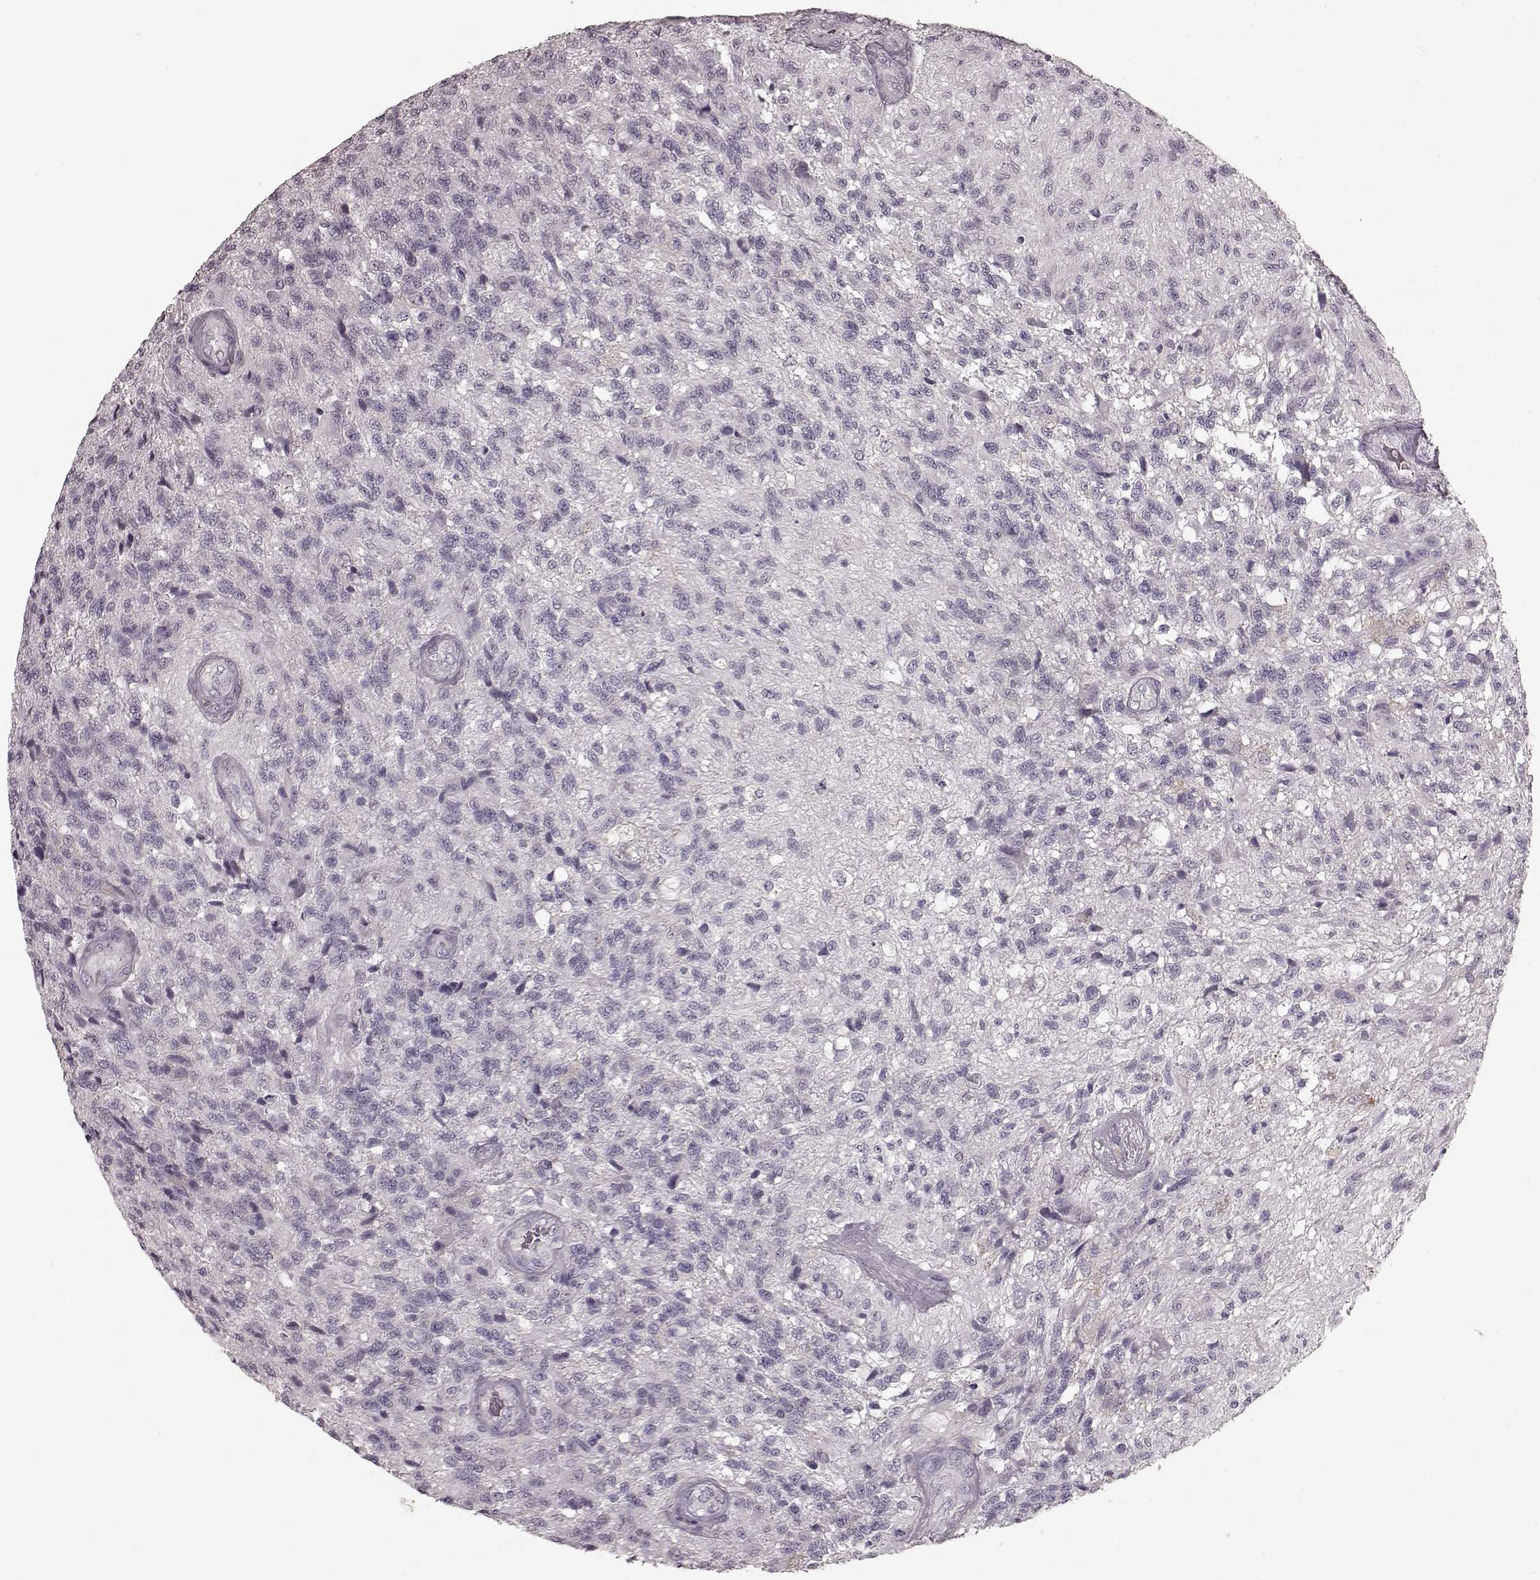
{"staining": {"intensity": "negative", "quantity": "none", "location": "none"}, "tissue": "glioma", "cell_type": "Tumor cells", "image_type": "cancer", "snomed": [{"axis": "morphology", "description": "Glioma, malignant, High grade"}, {"axis": "topography", "description": "Brain"}], "caption": "Tumor cells show no significant protein expression in glioma.", "gene": "CD28", "patient": {"sex": "male", "age": 56}}